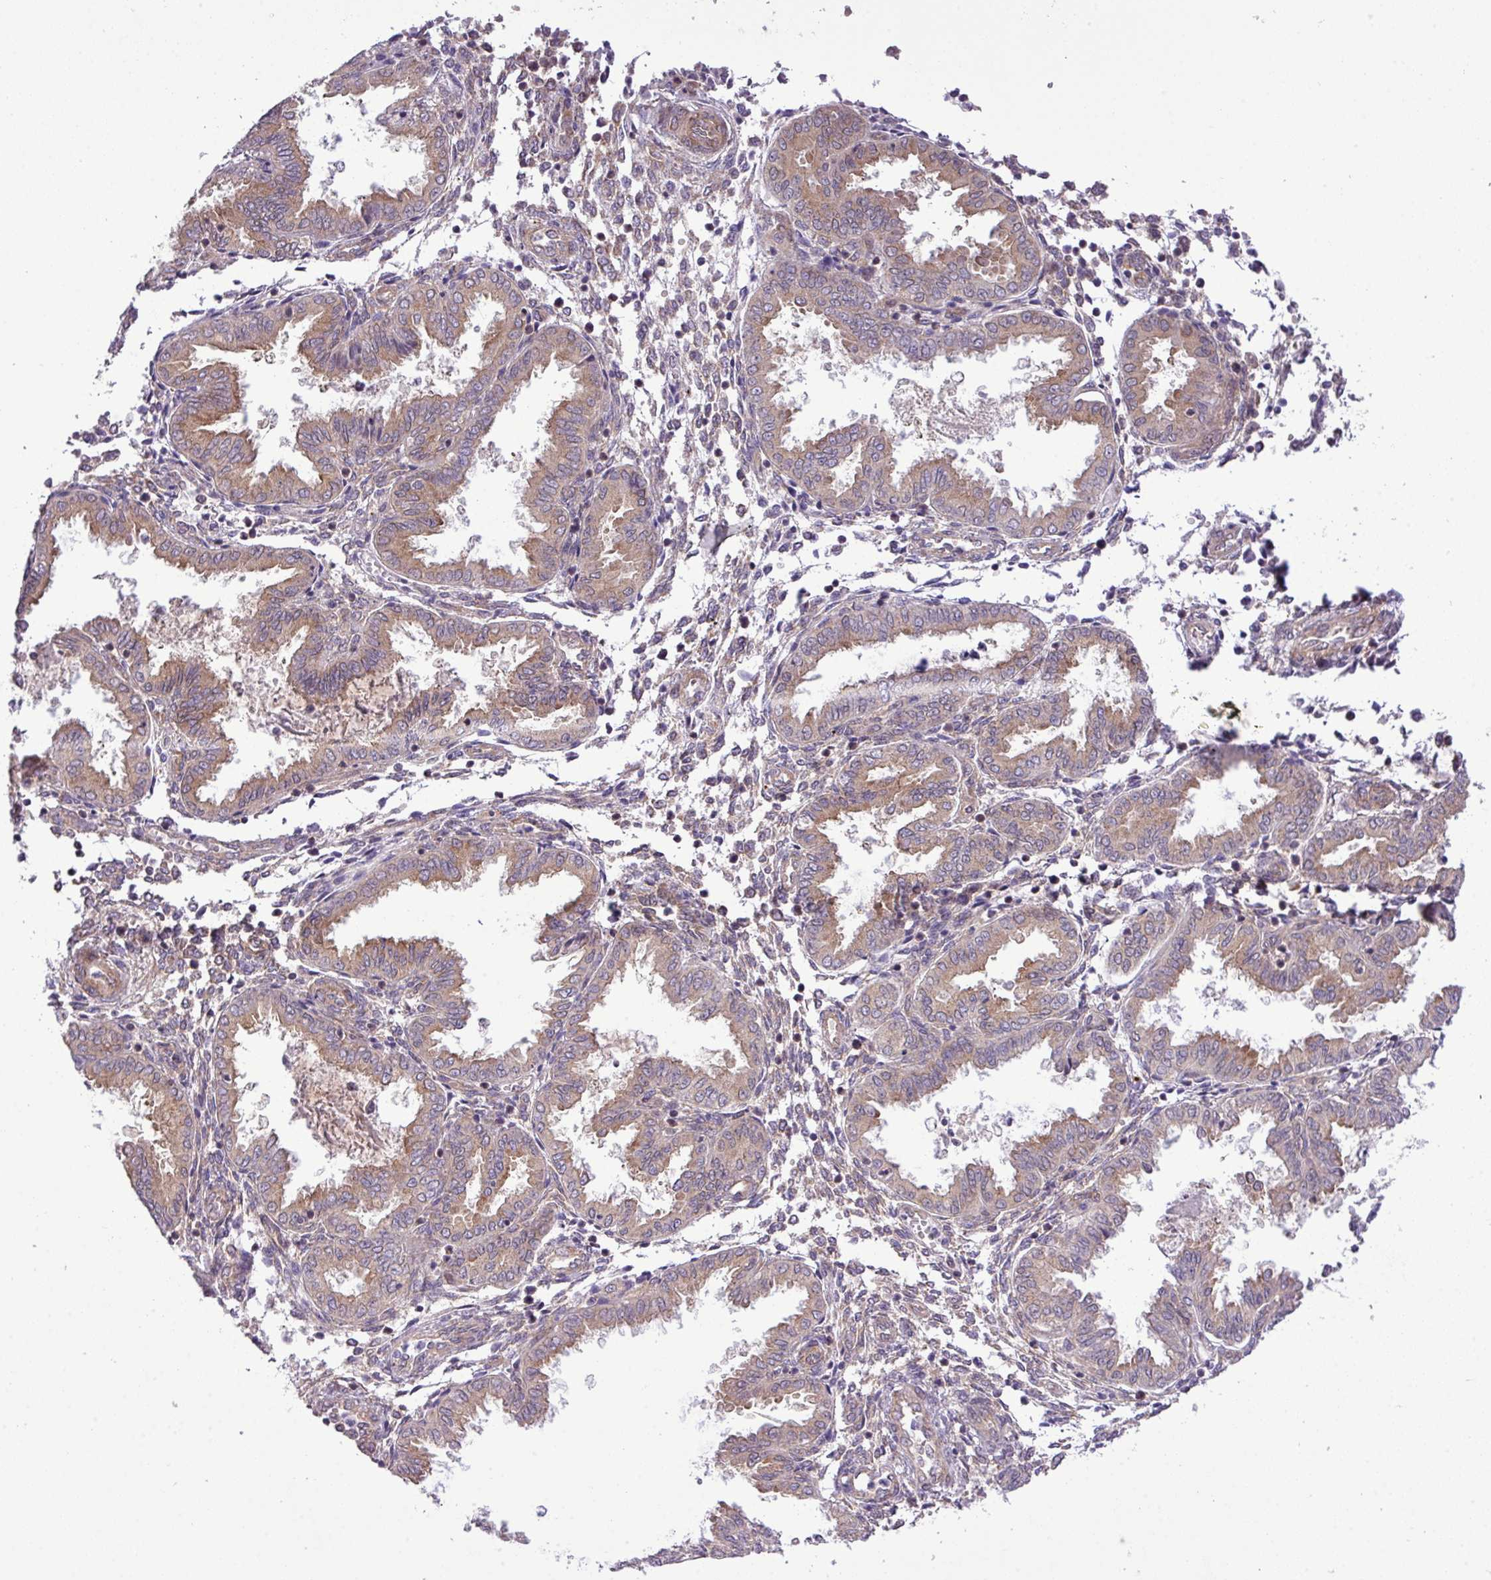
{"staining": {"intensity": "negative", "quantity": "none", "location": "none"}, "tissue": "endometrium", "cell_type": "Cells in endometrial stroma", "image_type": "normal", "snomed": [{"axis": "morphology", "description": "Normal tissue, NOS"}, {"axis": "topography", "description": "Endometrium"}], "caption": "IHC photomicrograph of unremarkable endometrium stained for a protein (brown), which reveals no staining in cells in endometrial stroma. Brightfield microscopy of immunohistochemistry (IHC) stained with DAB (3,3'-diaminobenzidine) (brown) and hematoxylin (blue), captured at high magnification.", "gene": "FAM222B", "patient": {"sex": "female", "age": 33}}